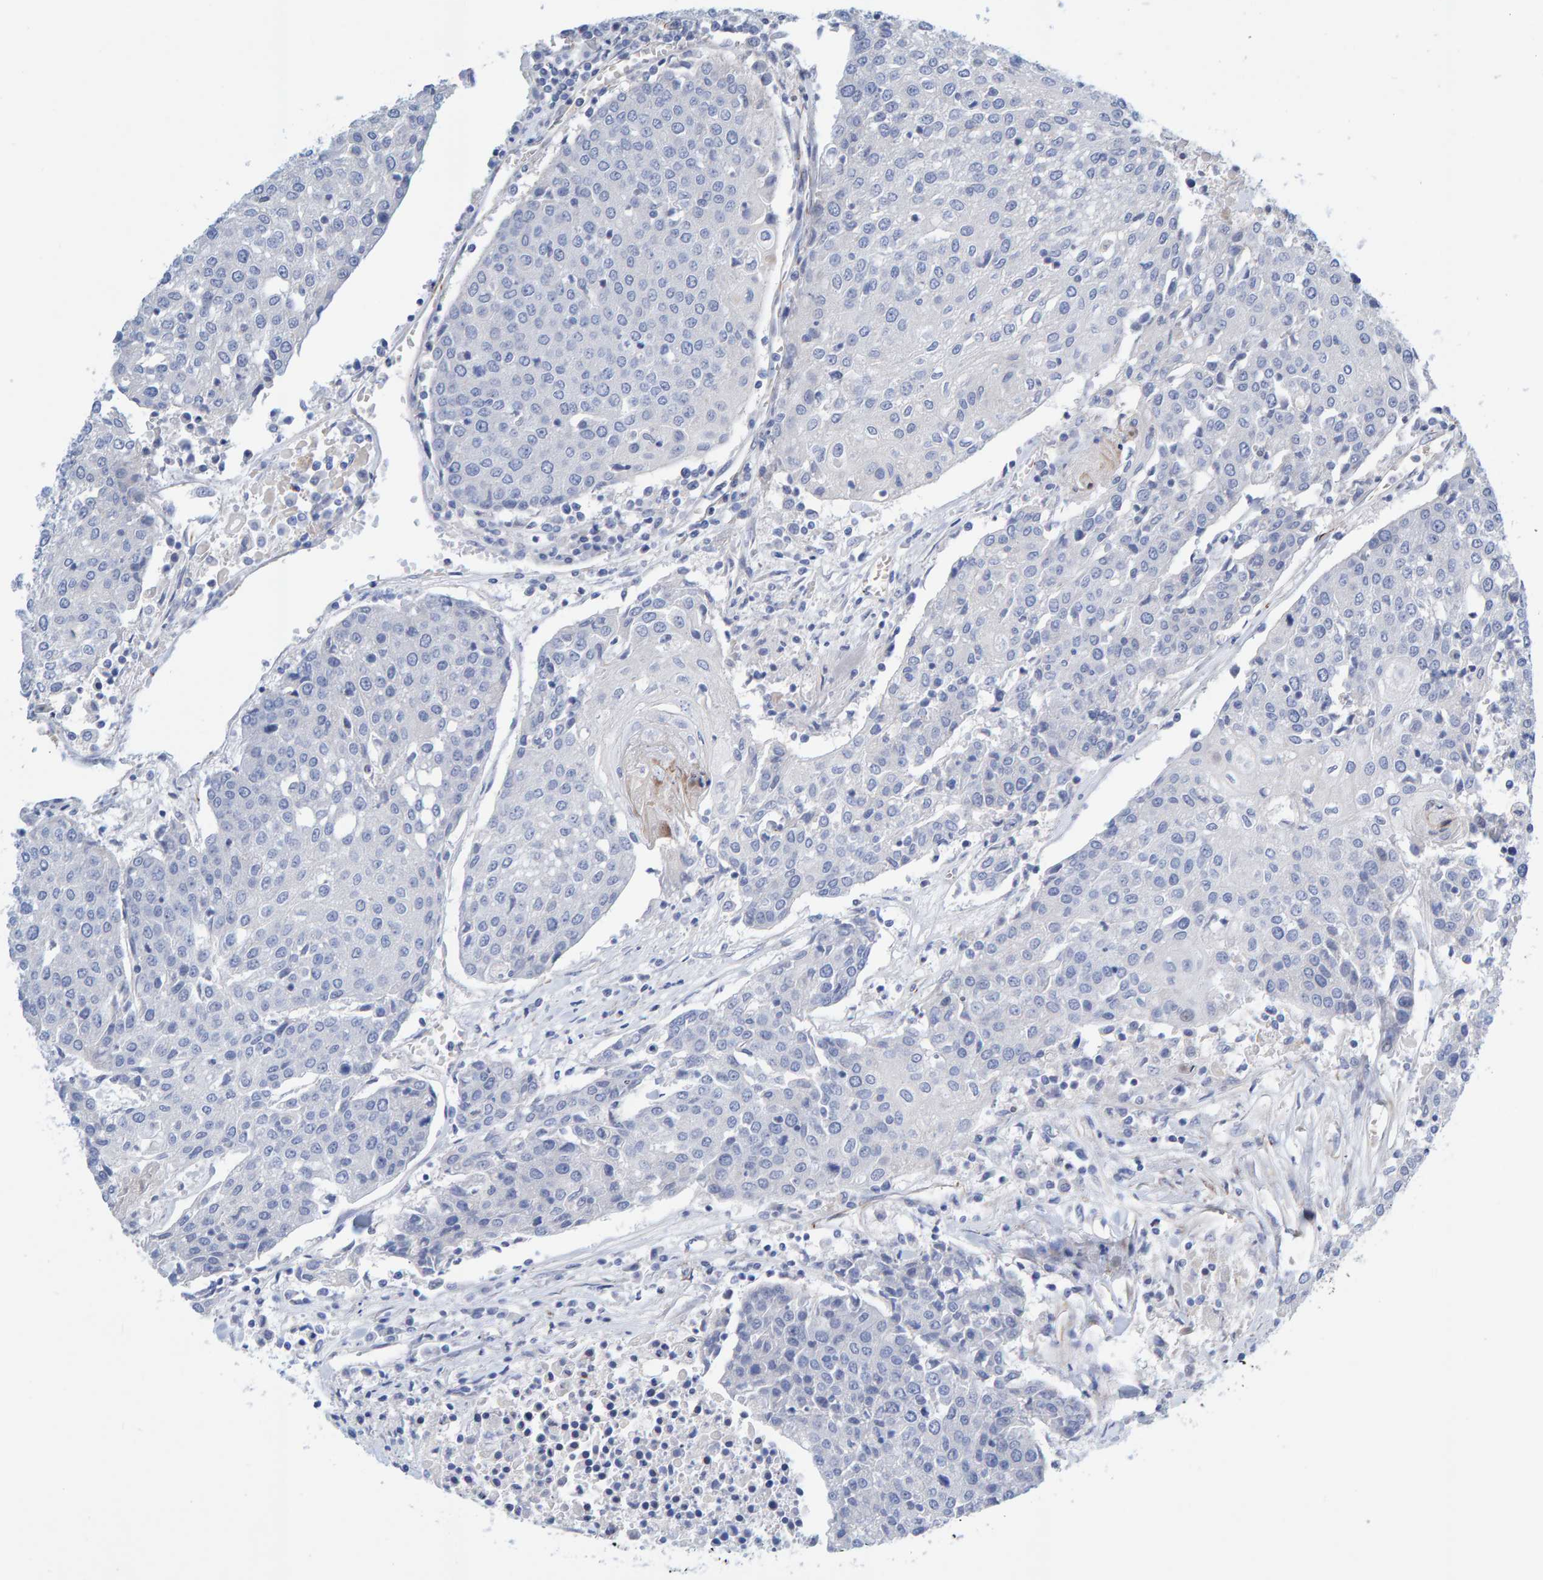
{"staining": {"intensity": "negative", "quantity": "none", "location": "none"}, "tissue": "urothelial cancer", "cell_type": "Tumor cells", "image_type": "cancer", "snomed": [{"axis": "morphology", "description": "Urothelial carcinoma, High grade"}, {"axis": "topography", "description": "Urinary bladder"}], "caption": "IHC of urothelial cancer demonstrates no staining in tumor cells.", "gene": "POLG2", "patient": {"sex": "female", "age": 85}}